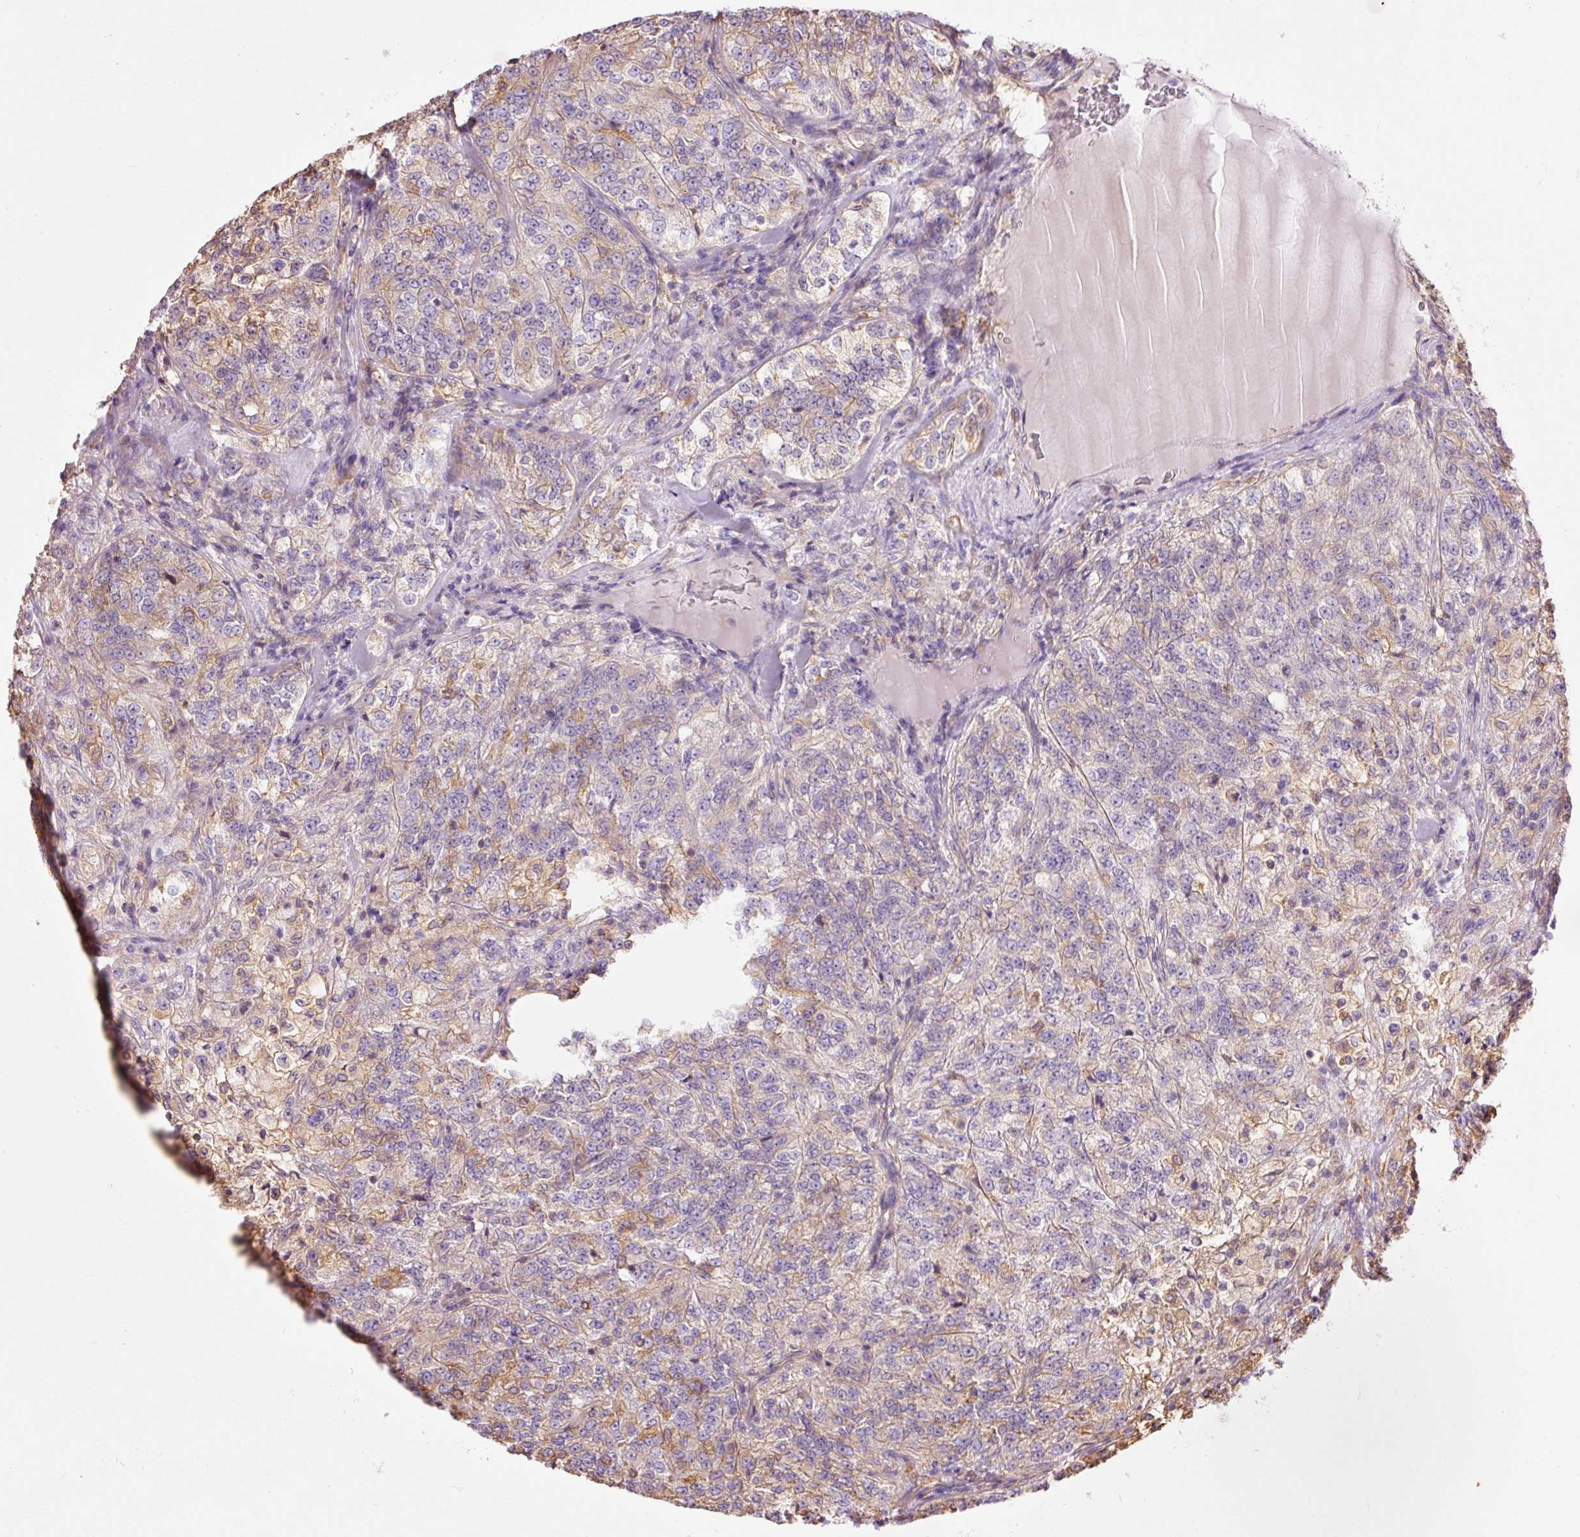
{"staining": {"intensity": "weak", "quantity": "<25%", "location": "cytoplasmic/membranous"}, "tissue": "renal cancer", "cell_type": "Tumor cells", "image_type": "cancer", "snomed": [{"axis": "morphology", "description": "Adenocarcinoma, NOS"}, {"axis": "topography", "description": "Kidney"}], "caption": "DAB (3,3'-diaminobenzidine) immunohistochemical staining of renal cancer (adenocarcinoma) shows no significant expression in tumor cells. (Stains: DAB immunohistochemistry with hematoxylin counter stain, Microscopy: brightfield microscopy at high magnification).", "gene": "IL10RB", "patient": {"sex": "female", "age": 63}}